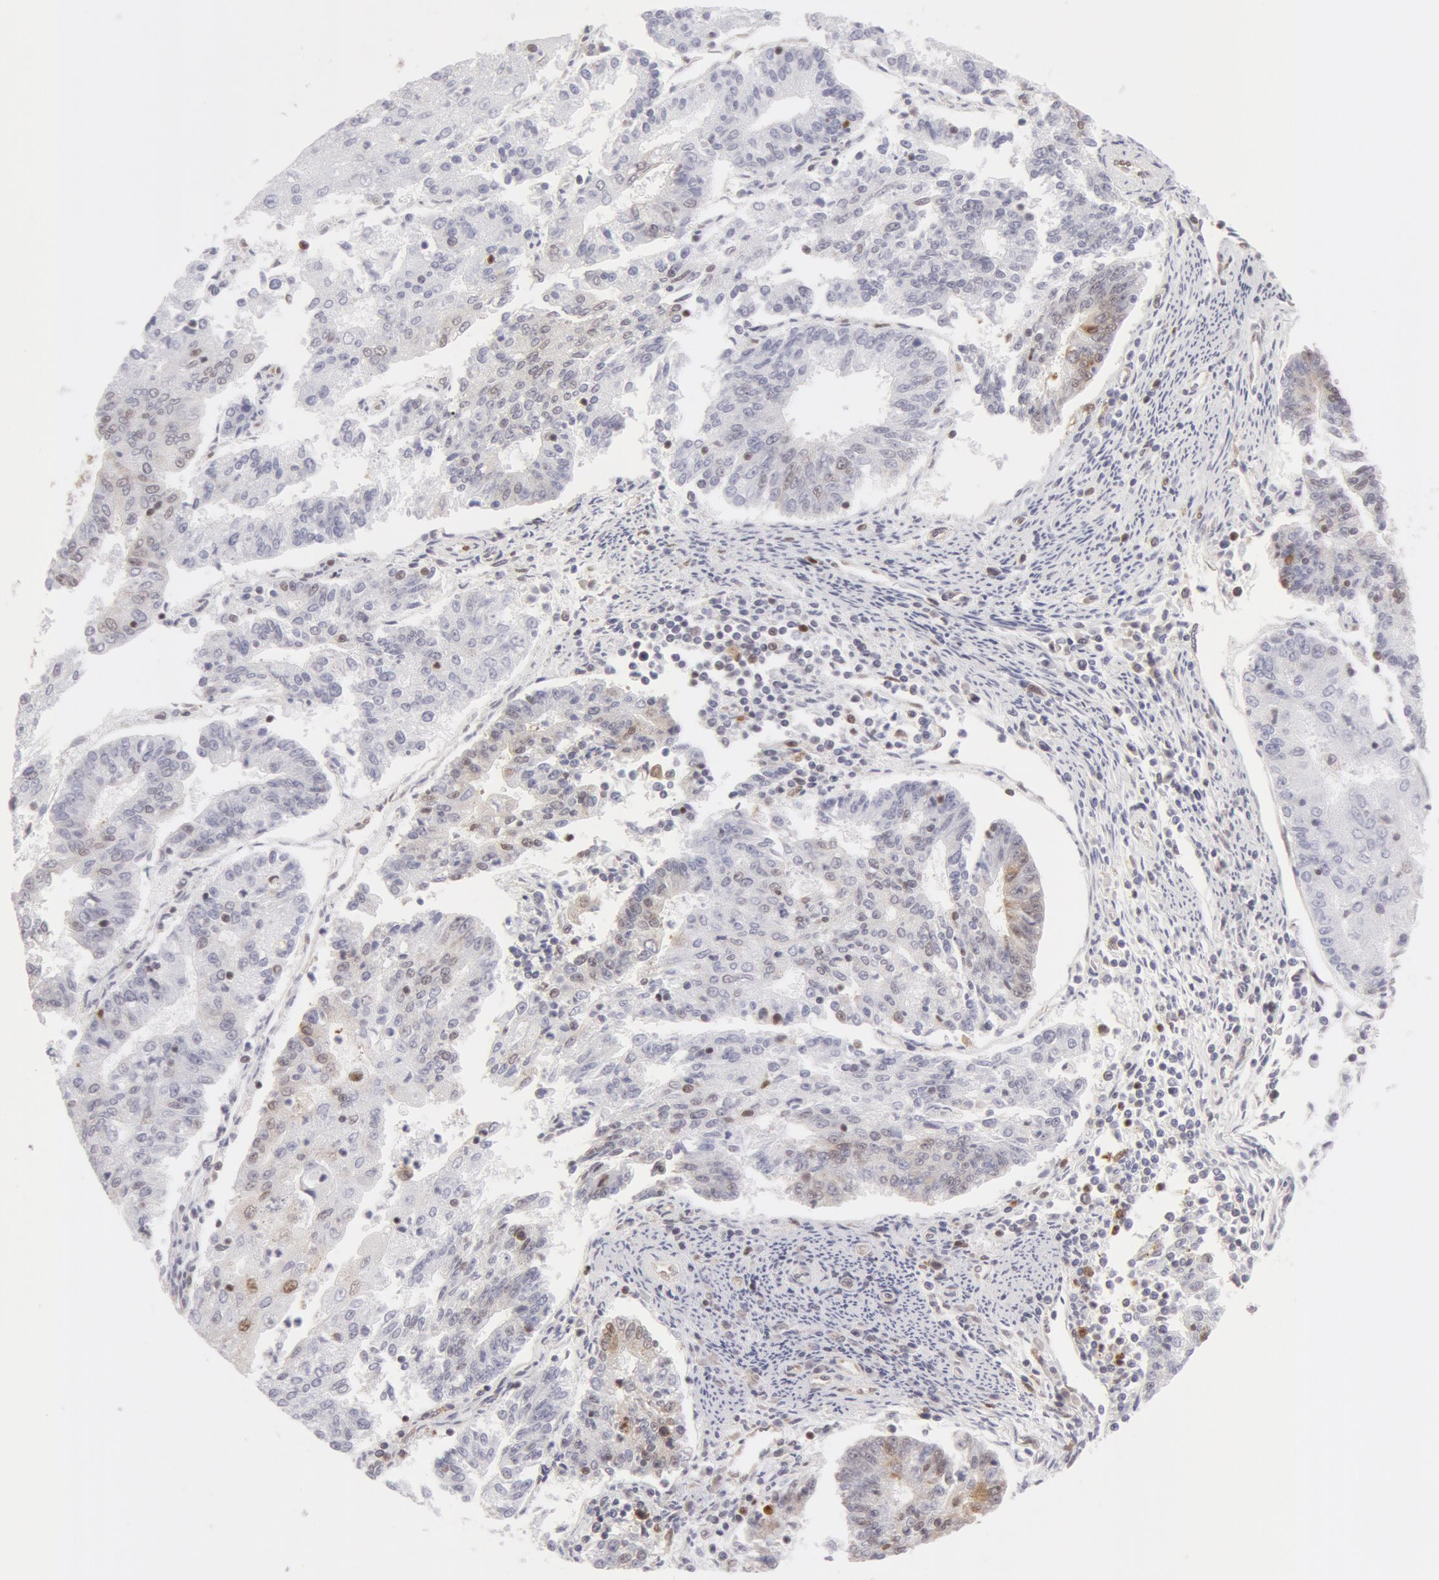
{"staining": {"intensity": "weak", "quantity": ">75%", "location": "cytoplasmic/membranous"}, "tissue": "endometrial cancer", "cell_type": "Tumor cells", "image_type": "cancer", "snomed": [{"axis": "morphology", "description": "Adenocarcinoma, NOS"}, {"axis": "topography", "description": "Endometrium"}], "caption": "The image demonstrates a brown stain indicating the presence of a protein in the cytoplasmic/membranous of tumor cells in endometrial cancer (adenocarcinoma). The protein of interest is shown in brown color, while the nuclei are stained blue.", "gene": "DDX3Y", "patient": {"sex": "female", "age": 56}}